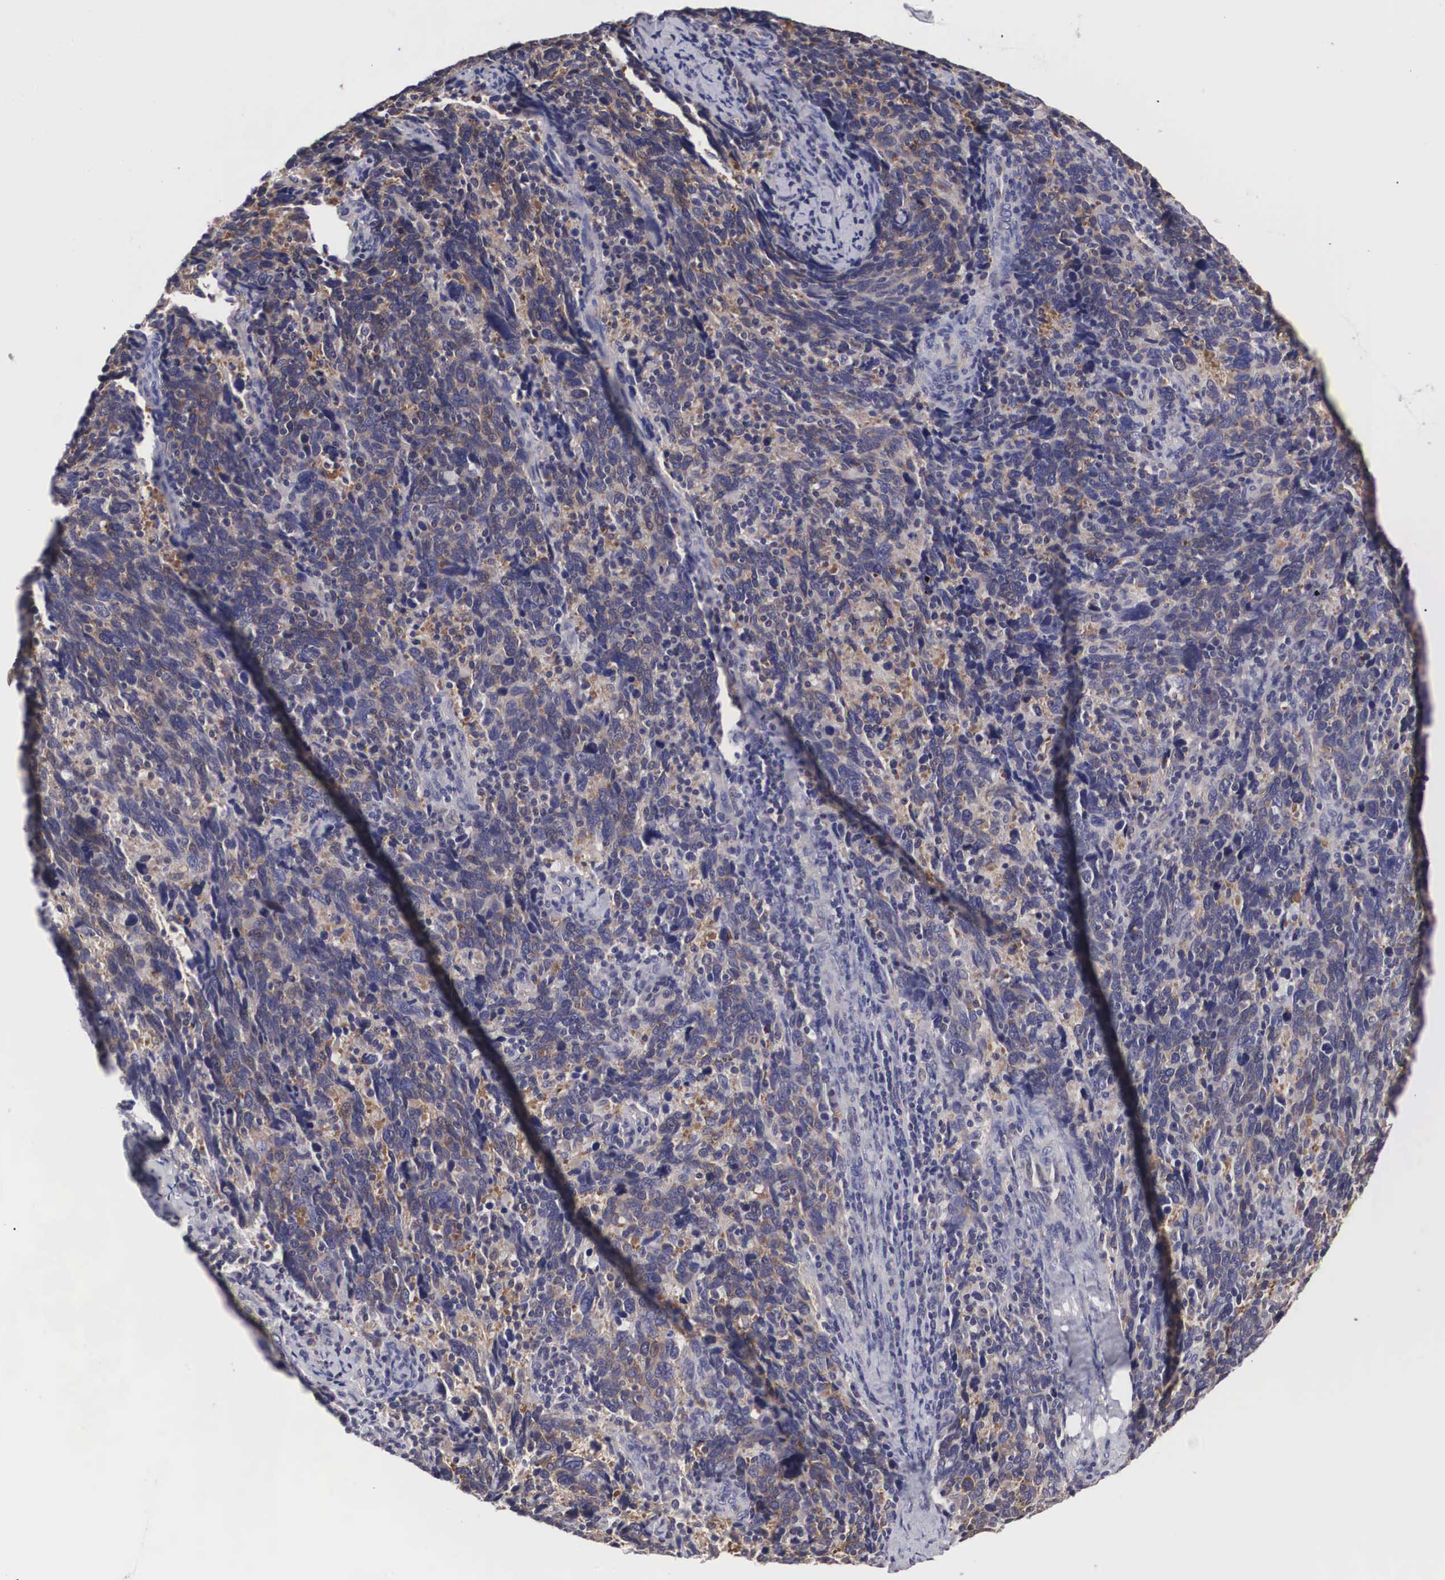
{"staining": {"intensity": "weak", "quantity": ">75%", "location": "cytoplasmic/membranous"}, "tissue": "cervical cancer", "cell_type": "Tumor cells", "image_type": "cancer", "snomed": [{"axis": "morphology", "description": "Squamous cell carcinoma, NOS"}, {"axis": "topography", "description": "Cervix"}], "caption": "Immunohistochemical staining of human cervical squamous cell carcinoma shows weak cytoplasmic/membranous protein positivity in about >75% of tumor cells. (DAB (3,3'-diaminobenzidine) IHC, brown staining for protein, blue staining for nuclei).", "gene": "GRIPAP1", "patient": {"sex": "female", "age": 41}}